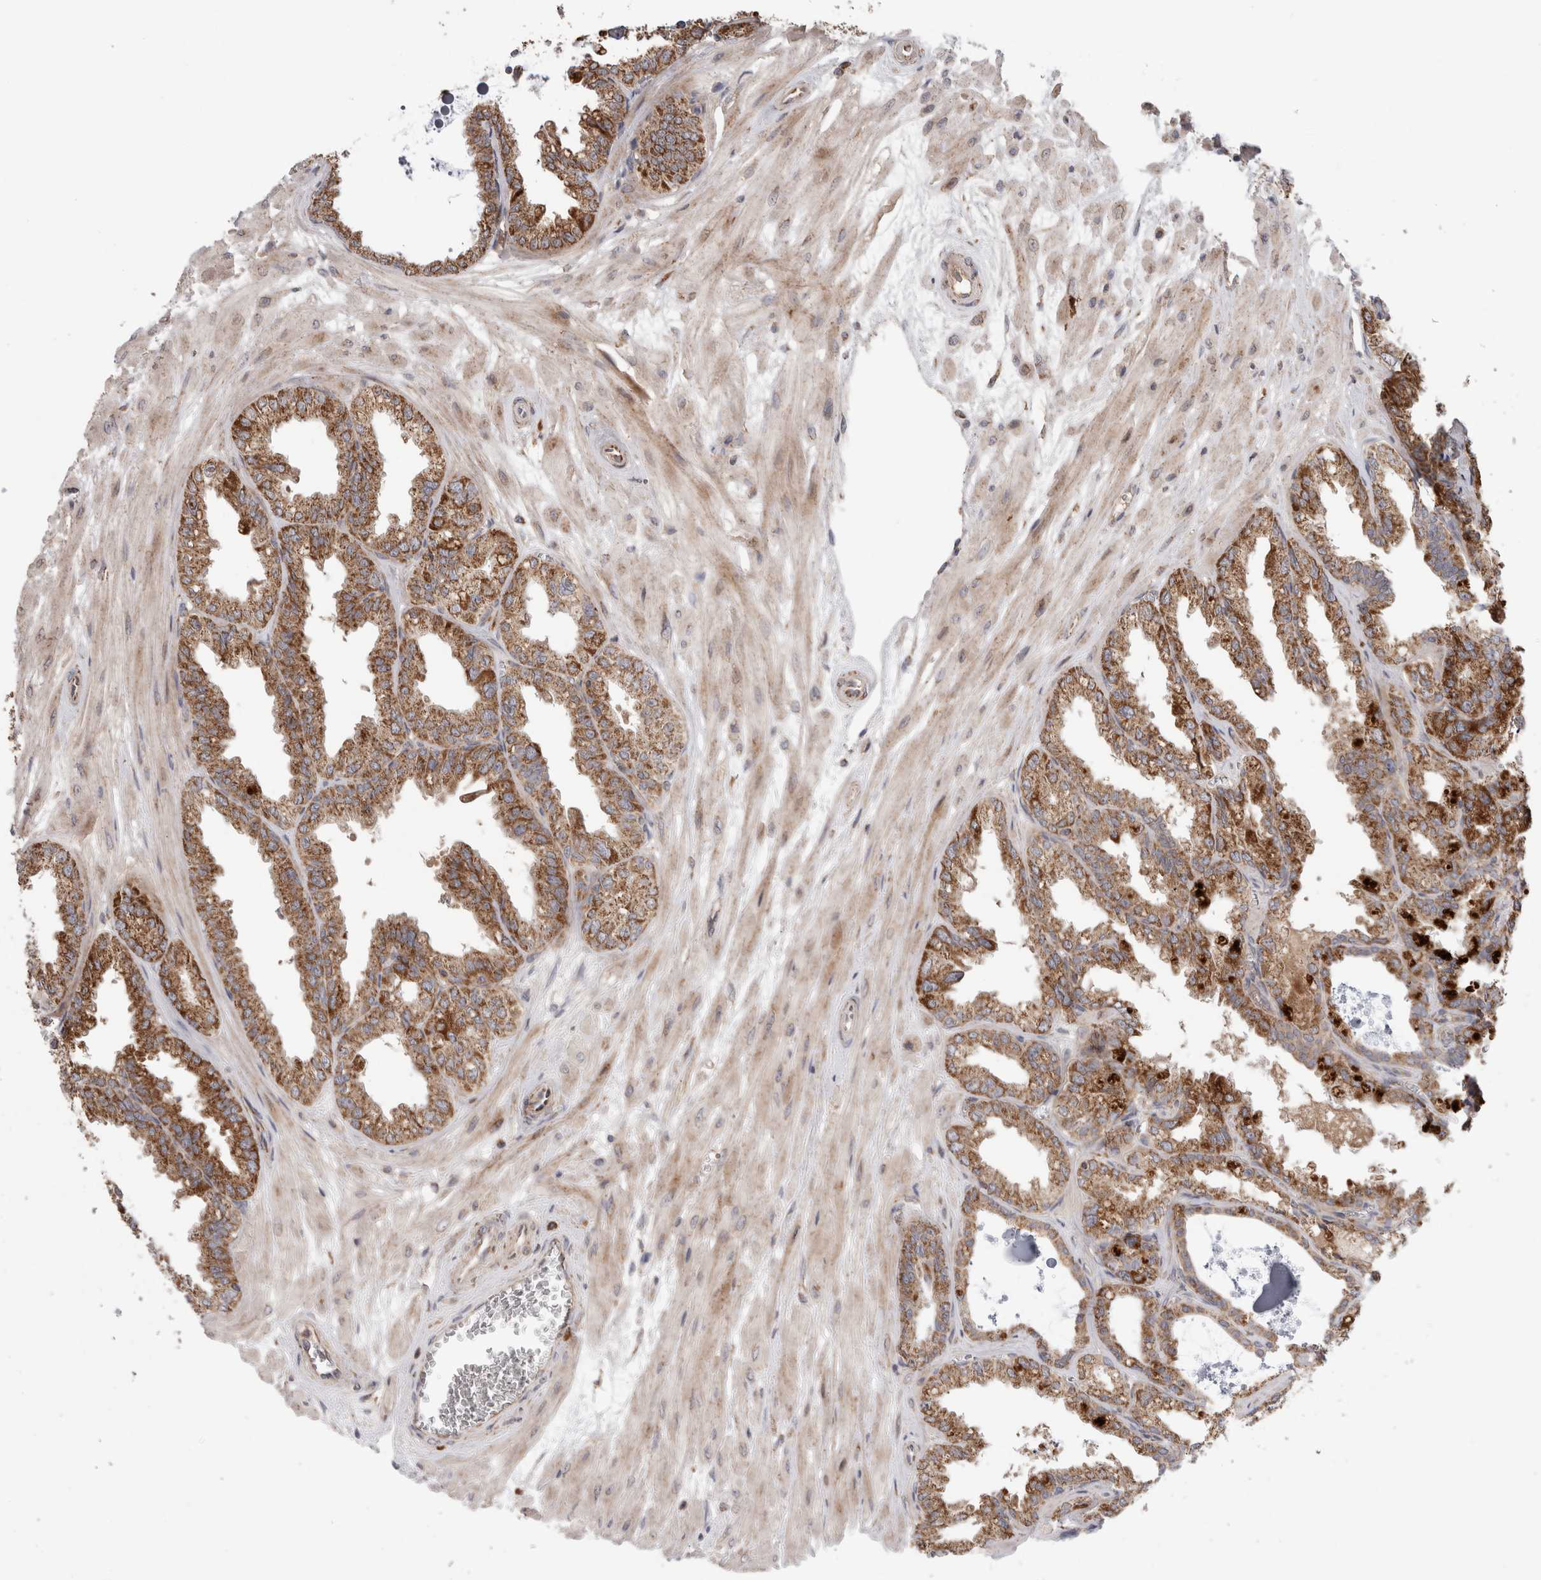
{"staining": {"intensity": "strong", "quantity": ">75%", "location": "cytoplasmic/membranous"}, "tissue": "seminal vesicle", "cell_type": "Glandular cells", "image_type": "normal", "snomed": [{"axis": "morphology", "description": "Normal tissue, NOS"}, {"axis": "topography", "description": "Prostate"}, {"axis": "topography", "description": "Seminal veicle"}], "caption": "DAB (3,3'-diaminobenzidine) immunohistochemical staining of normal human seminal vesicle demonstrates strong cytoplasmic/membranous protein positivity in about >75% of glandular cells. The protein of interest is stained brown, and the nuclei are stained in blue (DAB IHC with brightfield microscopy, high magnification).", "gene": "KIF21B", "patient": {"sex": "male", "age": 51}}